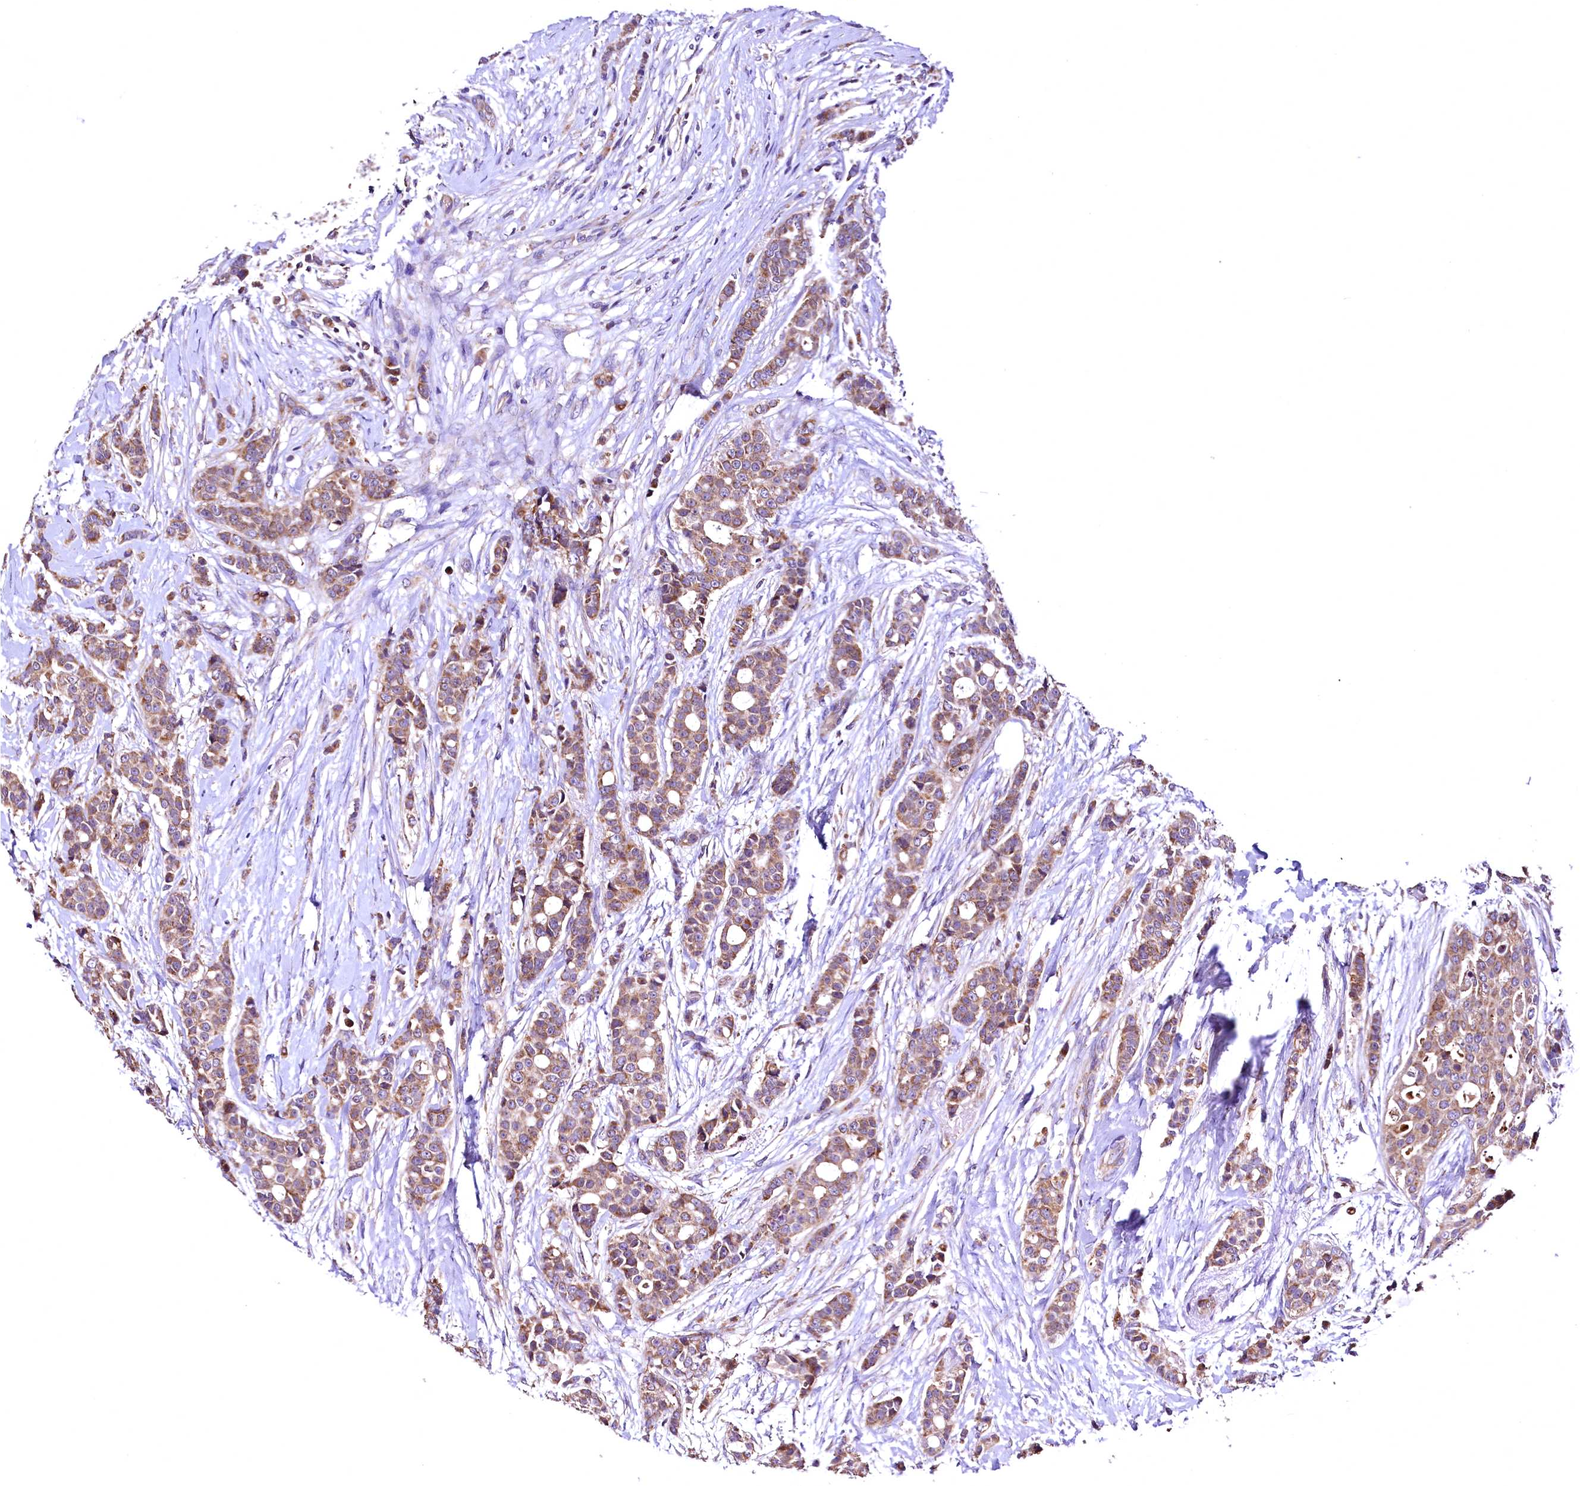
{"staining": {"intensity": "moderate", "quantity": ">75%", "location": "cytoplasmic/membranous"}, "tissue": "breast cancer", "cell_type": "Tumor cells", "image_type": "cancer", "snomed": [{"axis": "morphology", "description": "Lobular carcinoma"}, {"axis": "topography", "description": "Breast"}], "caption": "DAB (3,3'-diaminobenzidine) immunohistochemical staining of lobular carcinoma (breast) displays moderate cytoplasmic/membranous protein positivity in about >75% of tumor cells.", "gene": "MRPL57", "patient": {"sex": "female", "age": 51}}